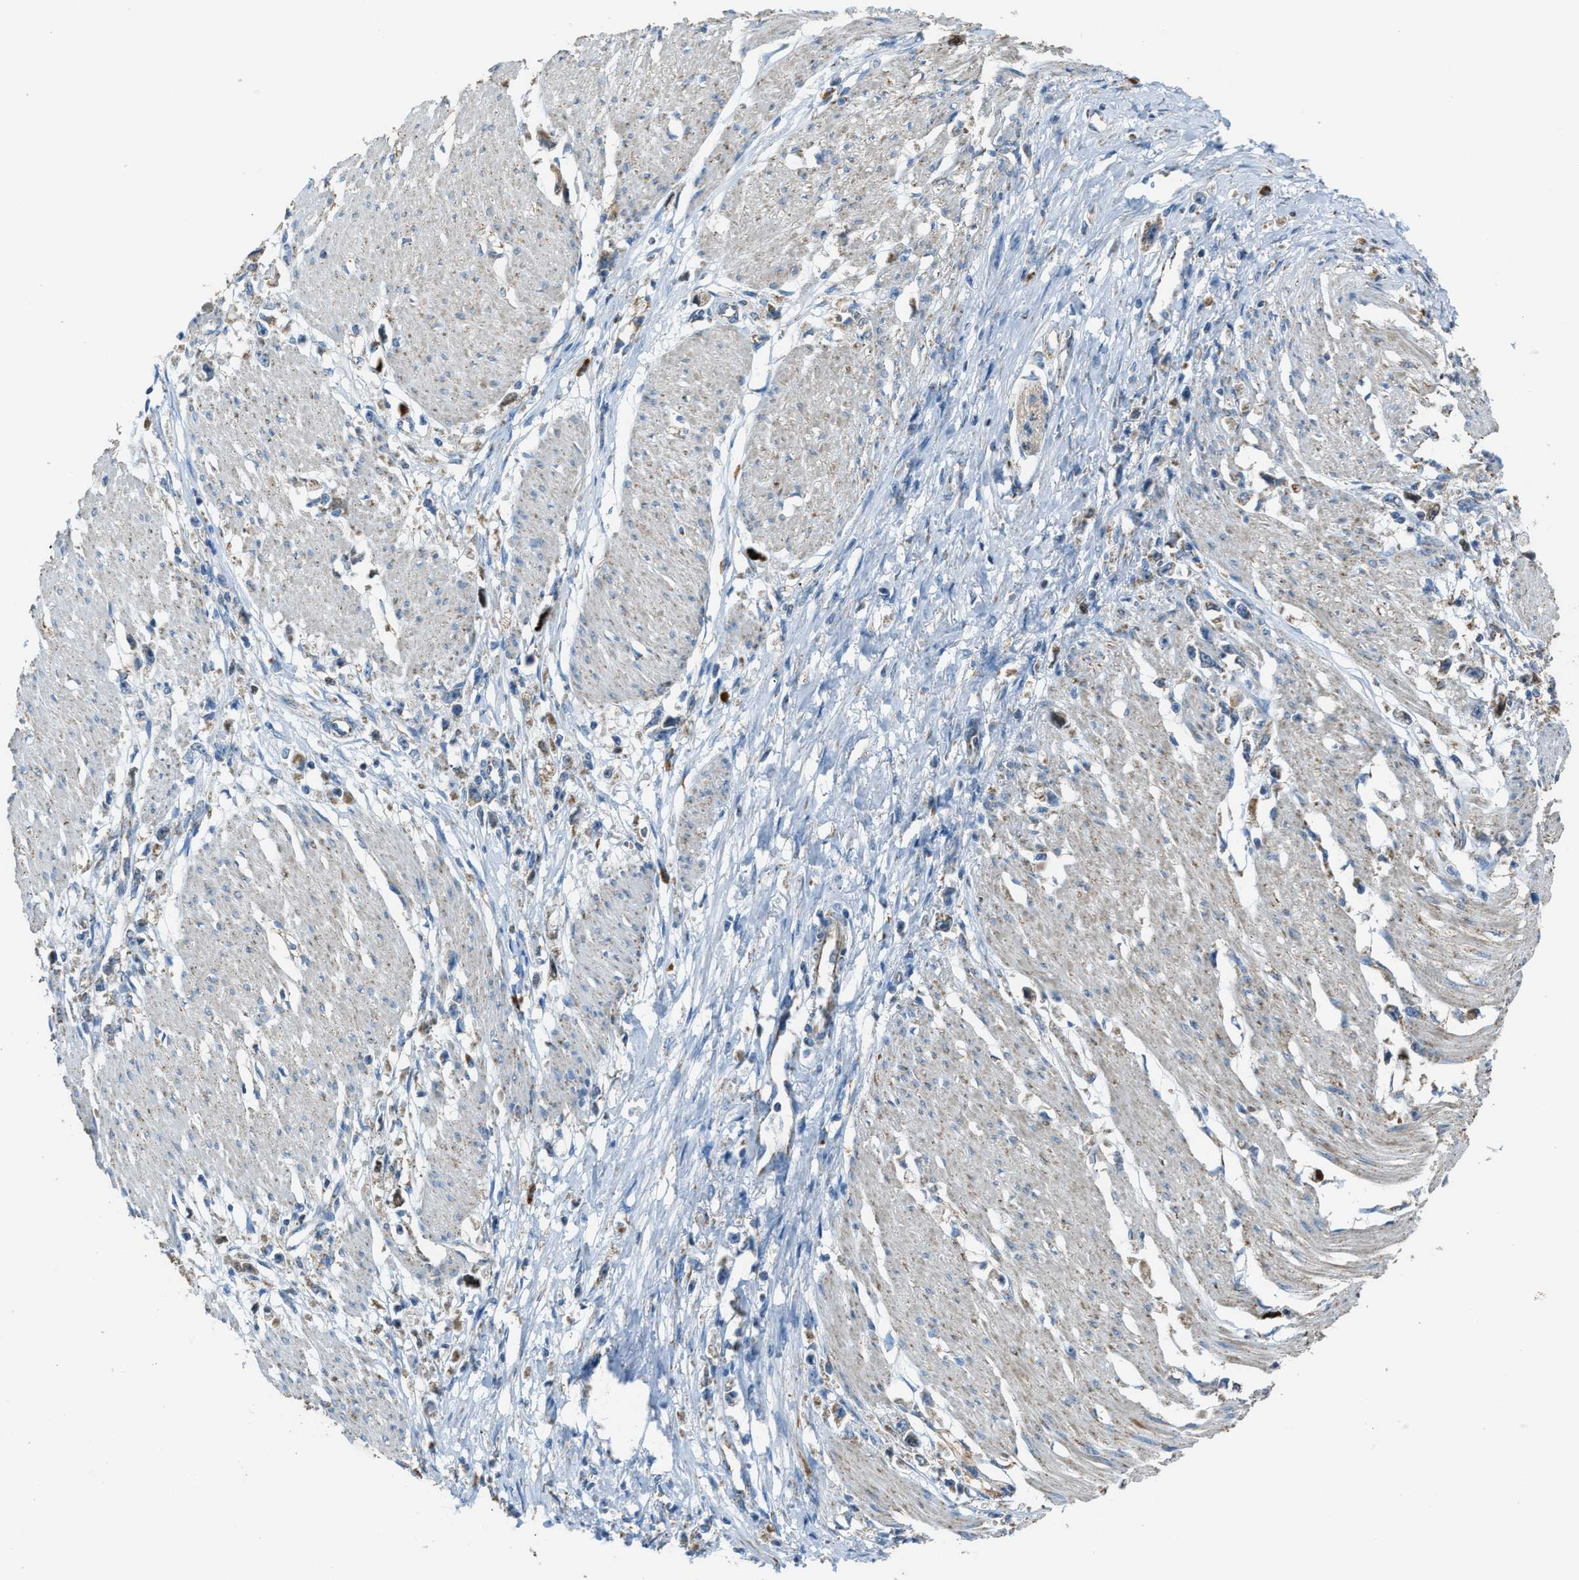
{"staining": {"intensity": "moderate", "quantity": "25%-75%", "location": "cytoplasmic/membranous"}, "tissue": "stomach cancer", "cell_type": "Tumor cells", "image_type": "cancer", "snomed": [{"axis": "morphology", "description": "Adenocarcinoma, NOS"}, {"axis": "topography", "description": "Stomach"}], "caption": "Stomach cancer (adenocarcinoma) was stained to show a protein in brown. There is medium levels of moderate cytoplasmic/membranous expression in about 25%-75% of tumor cells.", "gene": "SLC25A11", "patient": {"sex": "female", "age": 59}}